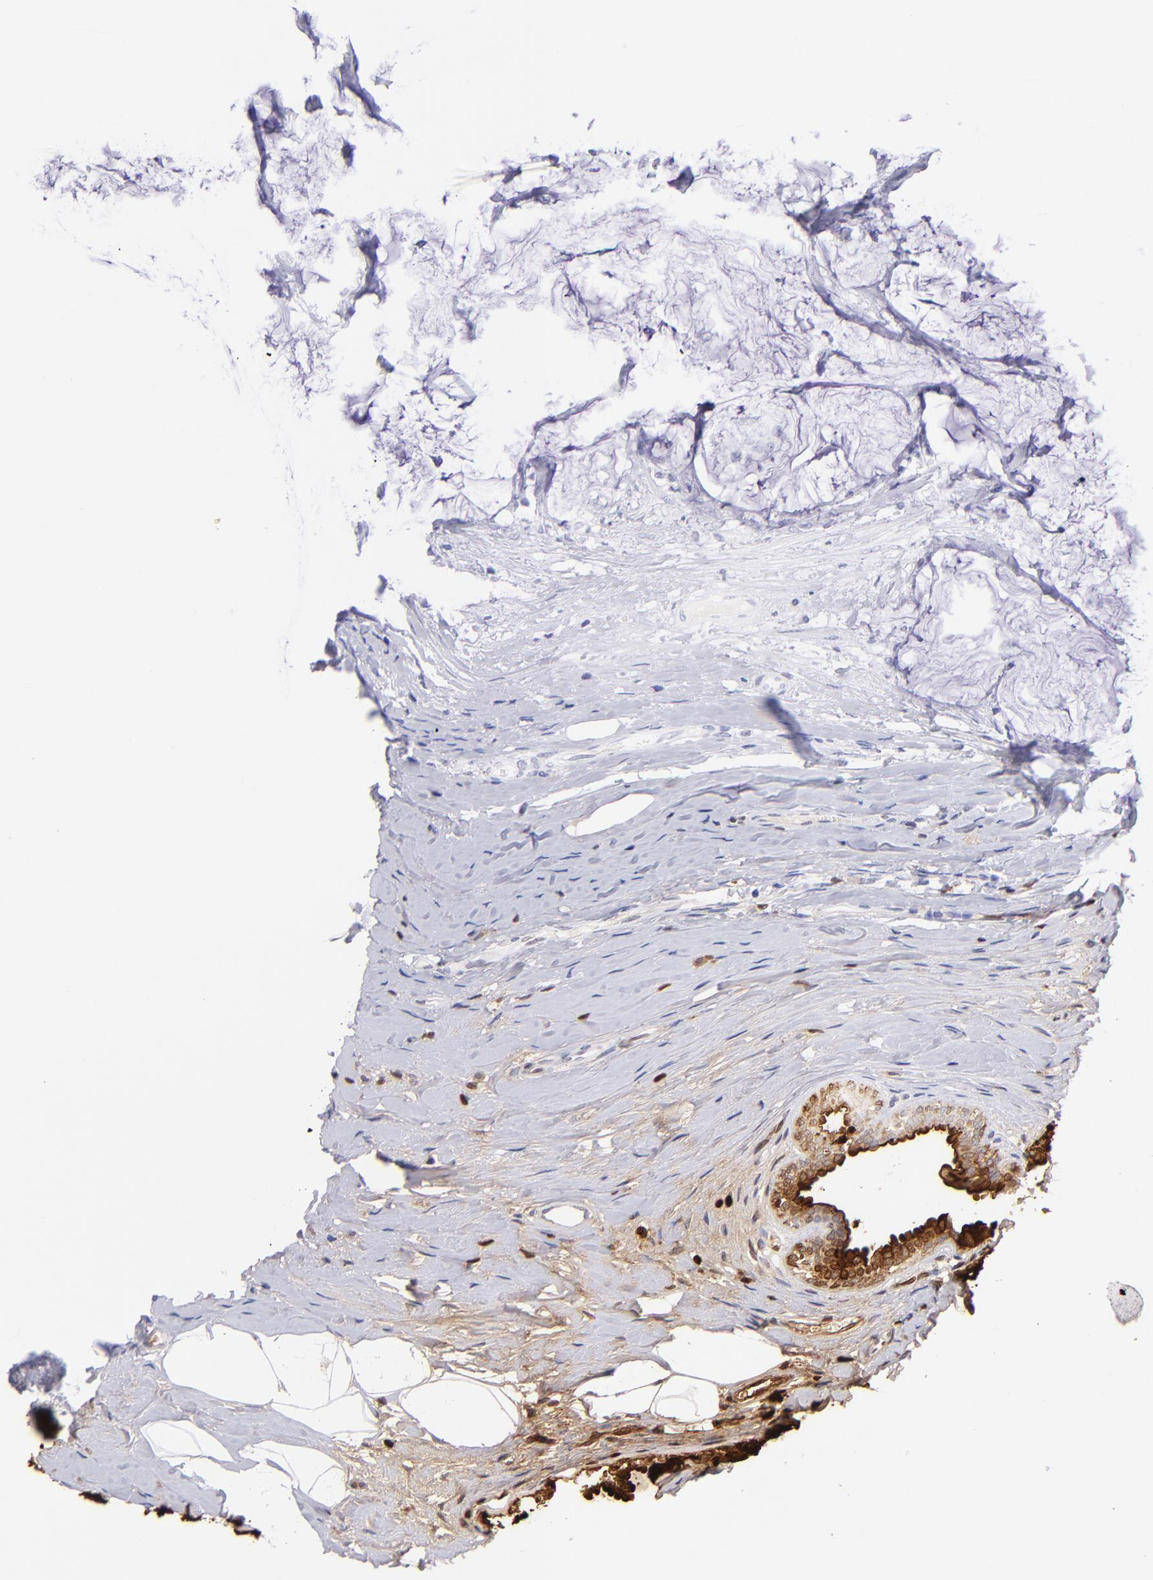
{"staining": {"intensity": "strong", "quantity": "<25%", "location": "cytoplasmic/membranous"}, "tissue": "breast cancer", "cell_type": "Tumor cells", "image_type": "cancer", "snomed": [{"axis": "morphology", "description": "Normal tissue, NOS"}, {"axis": "morphology", "description": "Duct carcinoma"}, {"axis": "topography", "description": "Breast"}], "caption": "A medium amount of strong cytoplasmic/membranous expression is identified in approximately <25% of tumor cells in infiltrating ductal carcinoma (breast) tissue.", "gene": "PIP", "patient": {"sex": "female", "age": 50}}